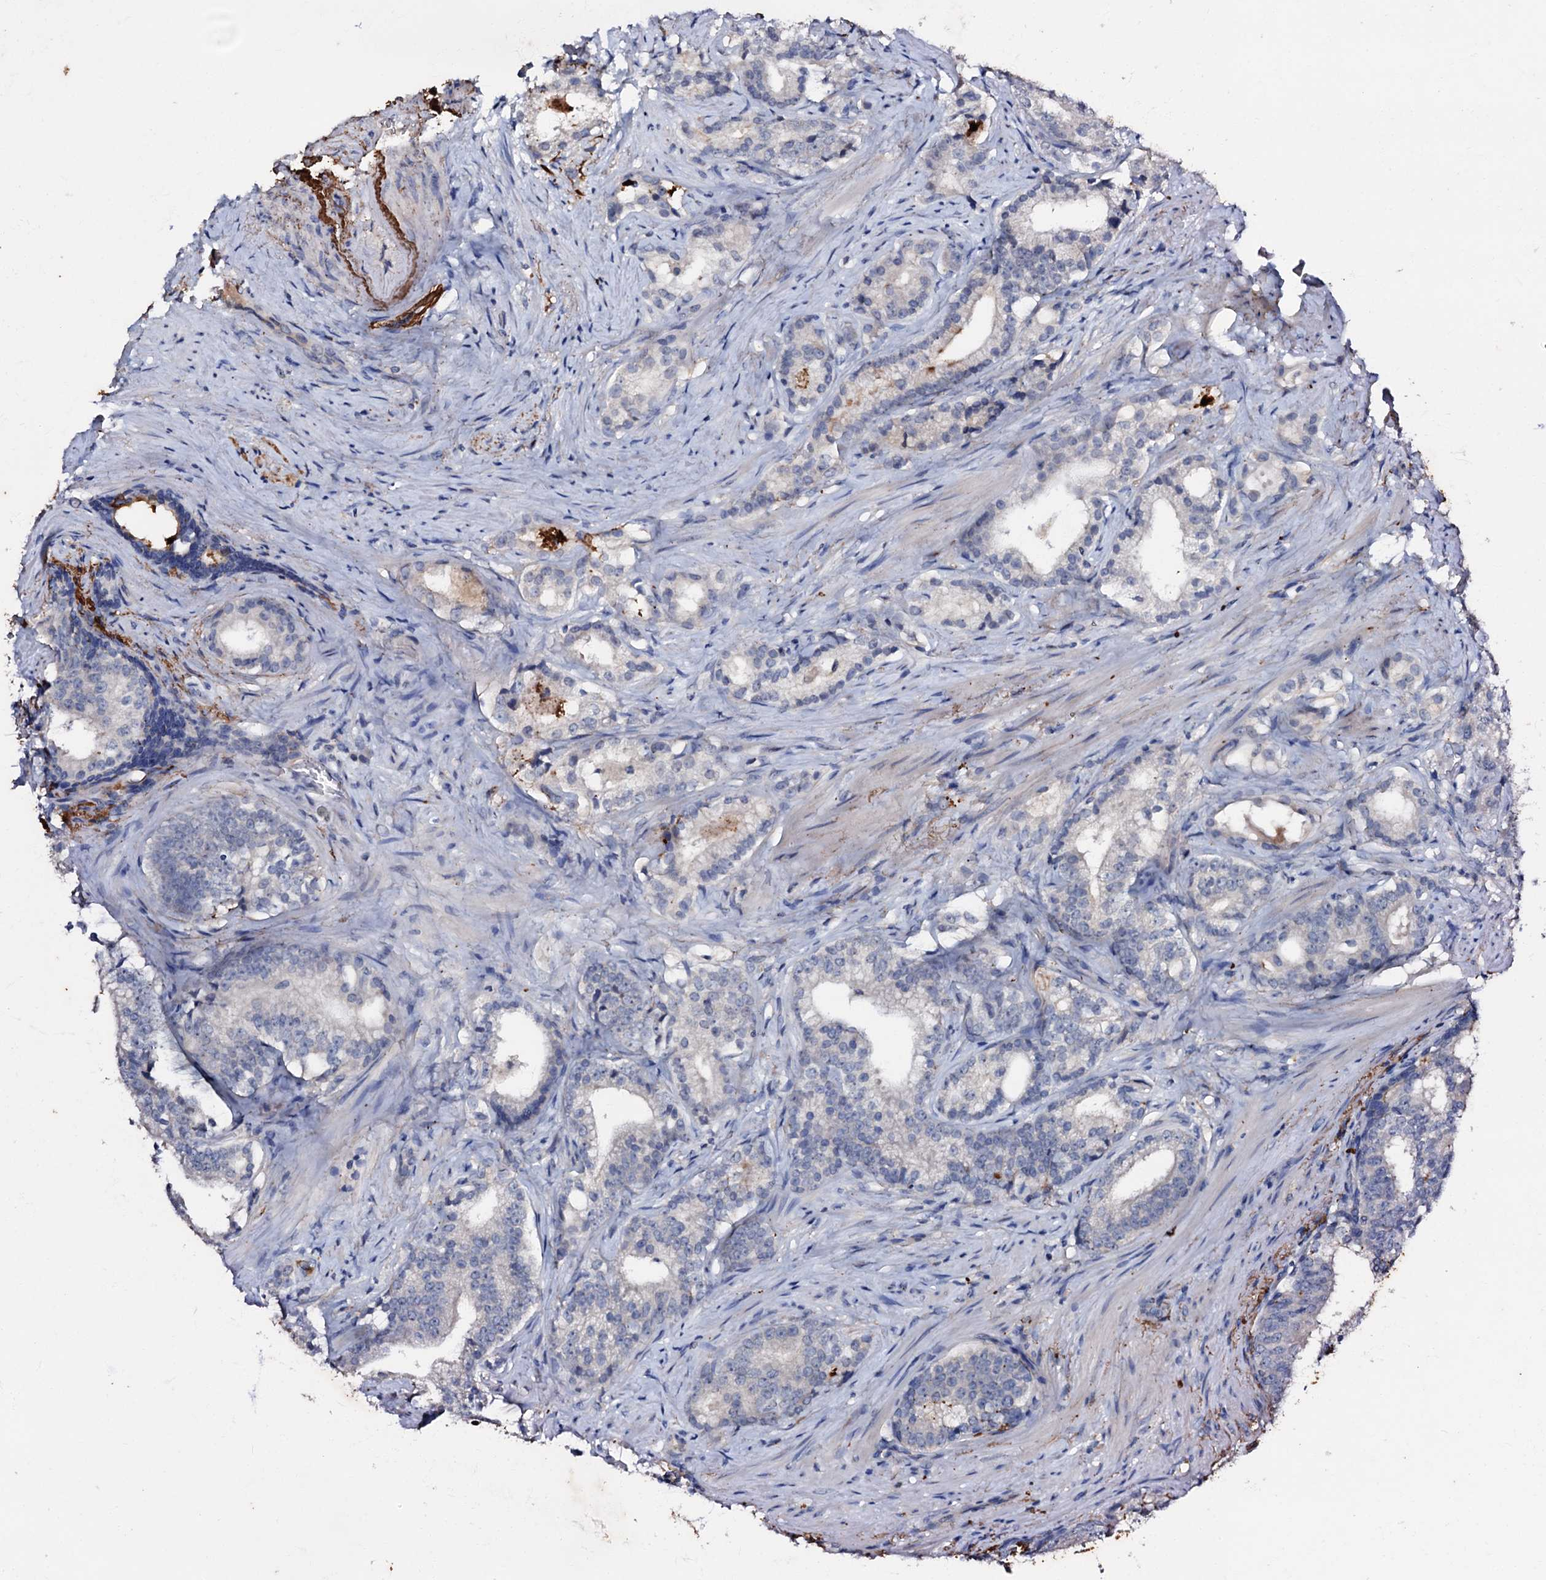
{"staining": {"intensity": "negative", "quantity": "none", "location": "none"}, "tissue": "prostate cancer", "cell_type": "Tumor cells", "image_type": "cancer", "snomed": [{"axis": "morphology", "description": "Adenocarcinoma, Low grade"}, {"axis": "topography", "description": "Prostate"}], "caption": "High magnification brightfield microscopy of prostate cancer stained with DAB (brown) and counterstained with hematoxylin (blue): tumor cells show no significant expression.", "gene": "MANSC4", "patient": {"sex": "male", "age": 71}}